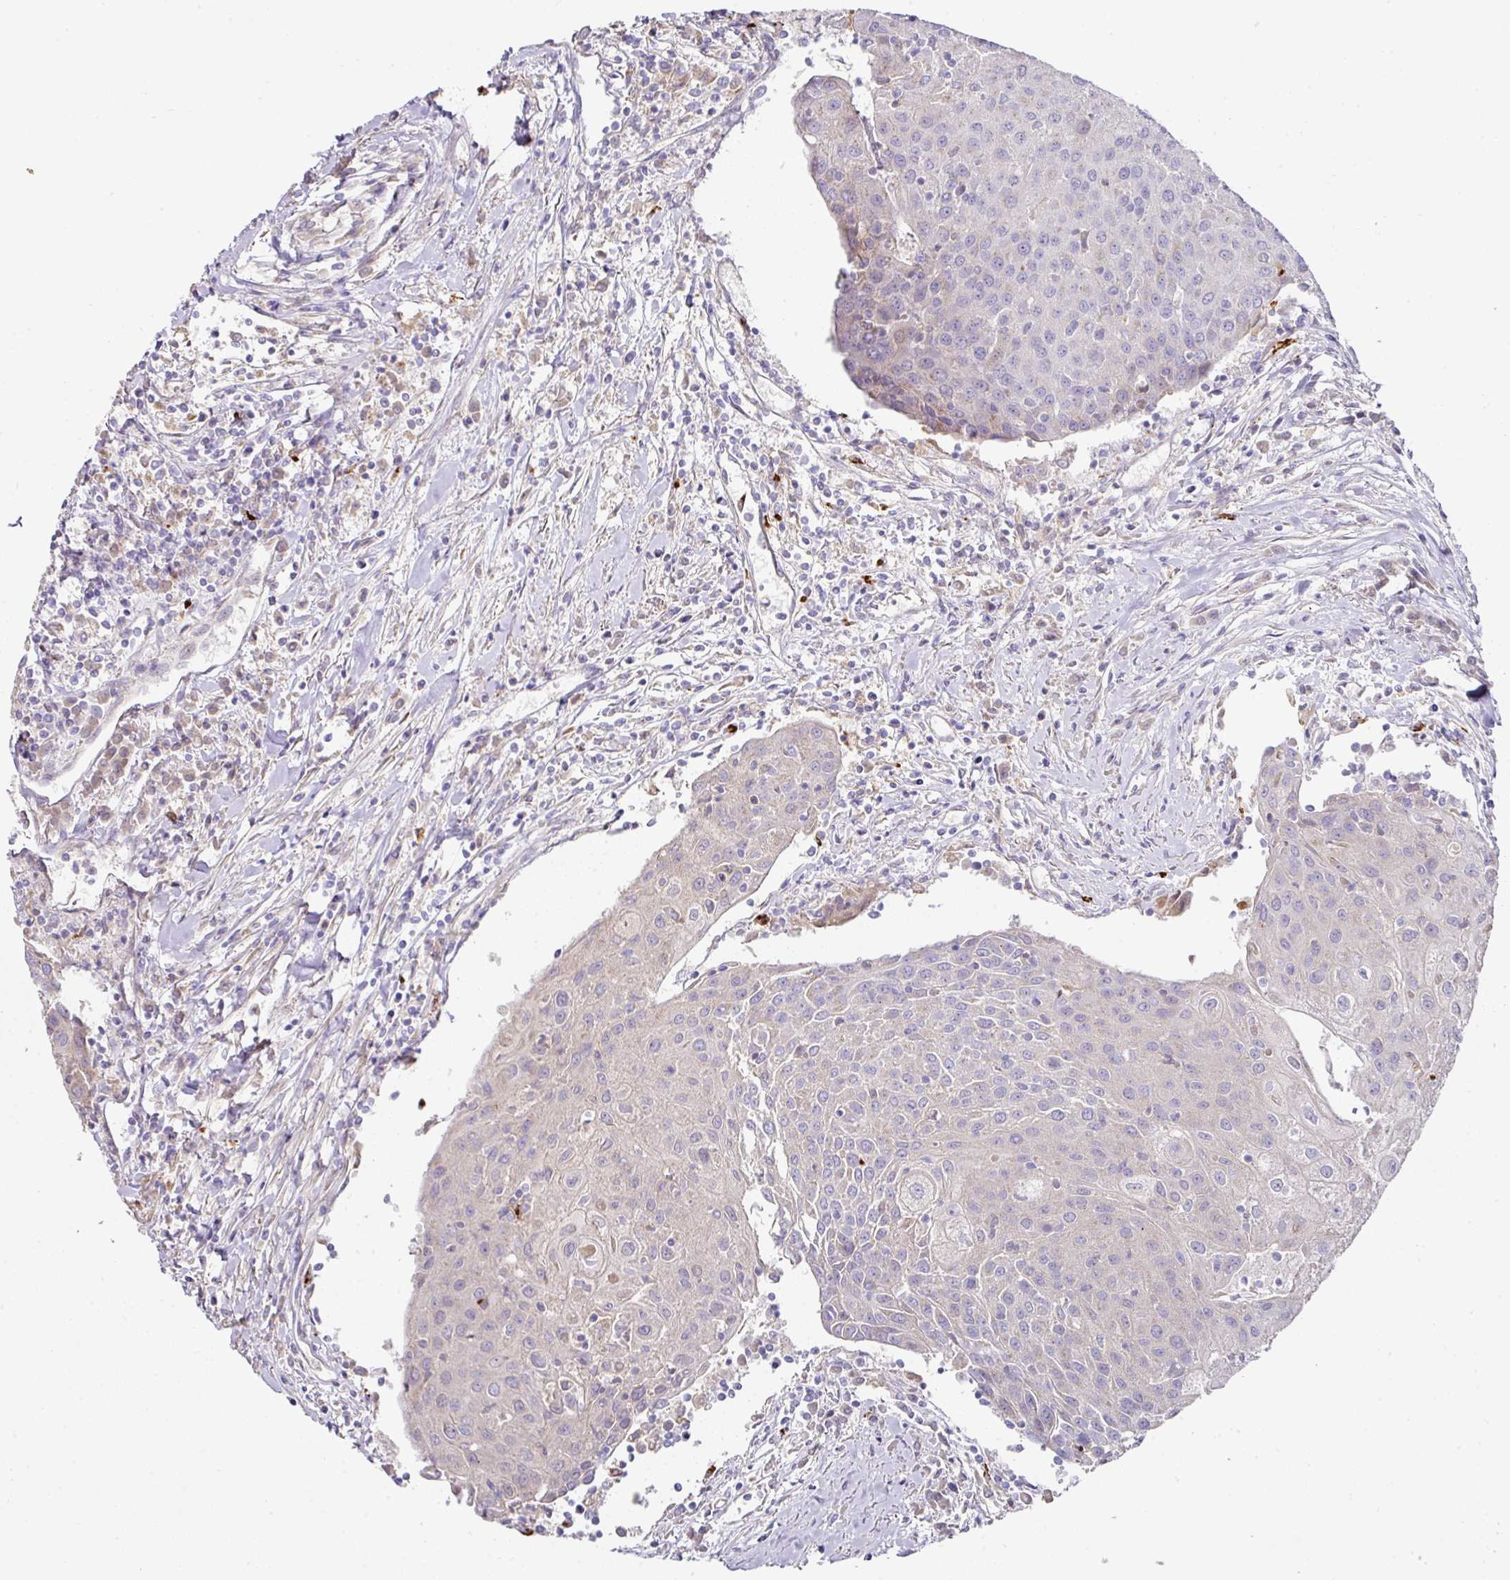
{"staining": {"intensity": "negative", "quantity": "none", "location": "none"}, "tissue": "urothelial cancer", "cell_type": "Tumor cells", "image_type": "cancer", "snomed": [{"axis": "morphology", "description": "Urothelial carcinoma, High grade"}, {"axis": "topography", "description": "Urinary bladder"}], "caption": "Urothelial cancer was stained to show a protein in brown. There is no significant staining in tumor cells.", "gene": "TARM1", "patient": {"sex": "female", "age": 85}}